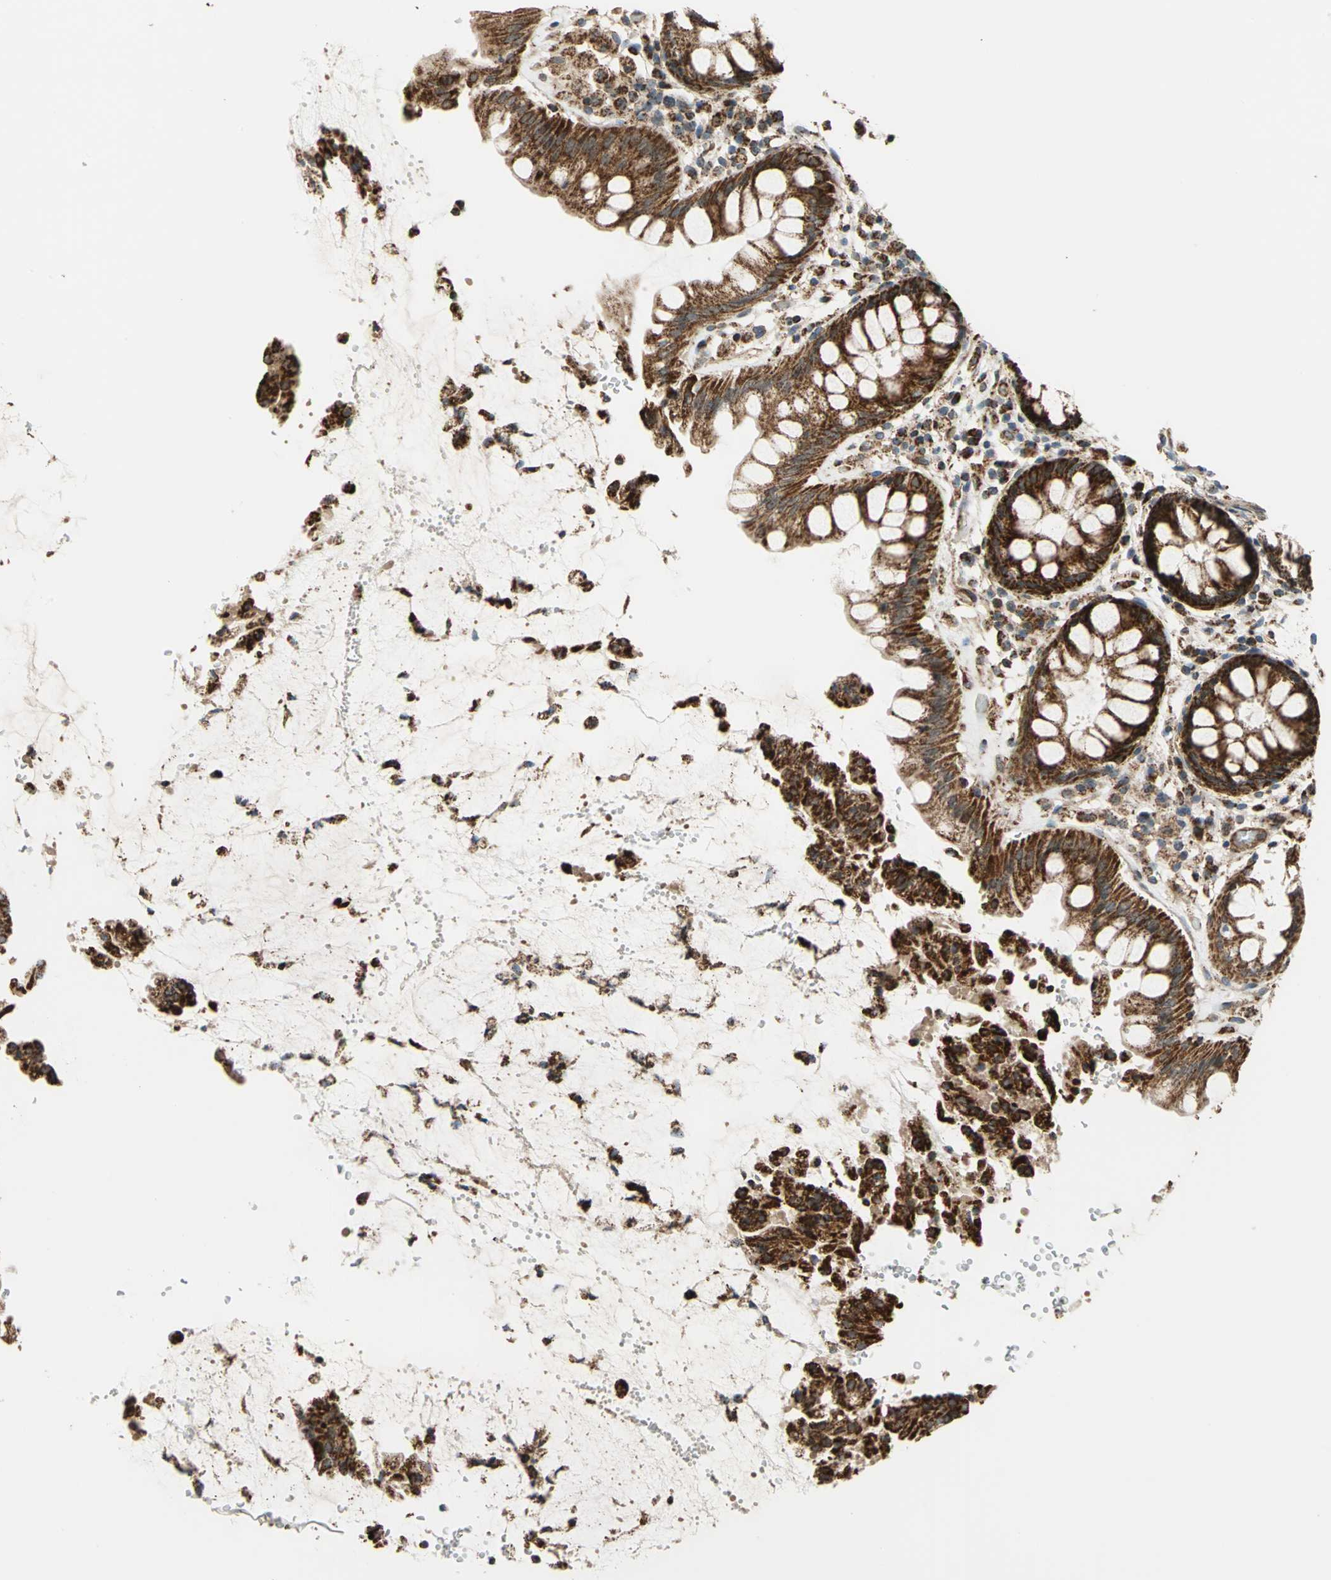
{"staining": {"intensity": "strong", "quantity": ">75%", "location": "cytoplasmic/membranous"}, "tissue": "rectum", "cell_type": "Glandular cells", "image_type": "normal", "snomed": [{"axis": "morphology", "description": "Normal tissue, NOS"}, {"axis": "topography", "description": "Rectum"}], "caption": "A high amount of strong cytoplasmic/membranous positivity is present in approximately >75% of glandular cells in benign rectum.", "gene": "MRPS22", "patient": {"sex": "female", "age": 46}}